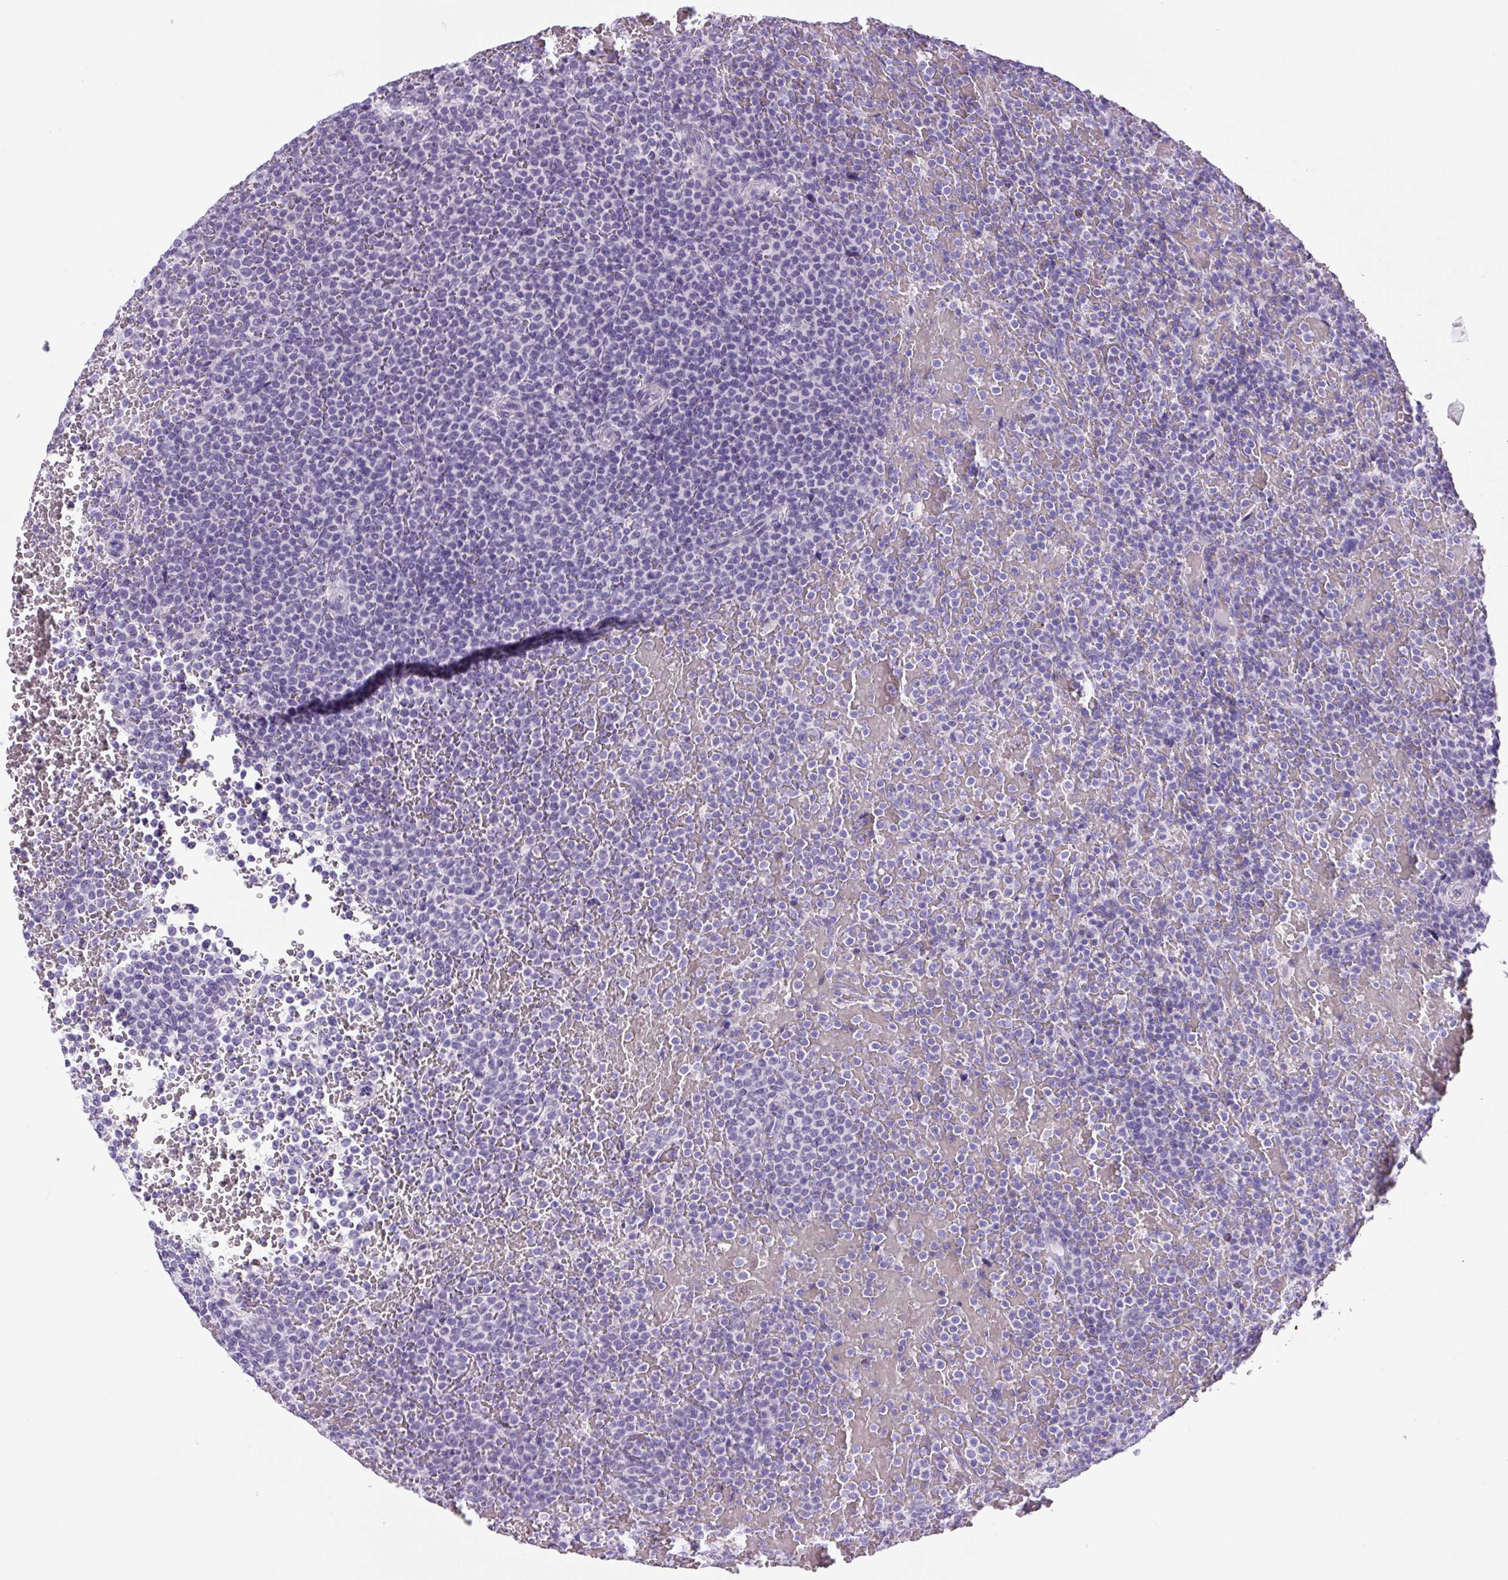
{"staining": {"intensity": "negative", "quantity": "none", "location": "none"}, "tissue": "lymphoma", "cell_type": "Tumor cells", "image_type": "cancer", "snomed": [{"axis": "morphology", "description": "Malignant lymphoma, non-Hodgkin's type, Low grade"}, {"axis": "topography", "description": "Spleen"}], "caption": "DAB immunohistochemical staining of lymphoma shows no significant positivity in tumor cells.", "gene": "CHGA", "patient": {"sex": "male", "age": 60}}